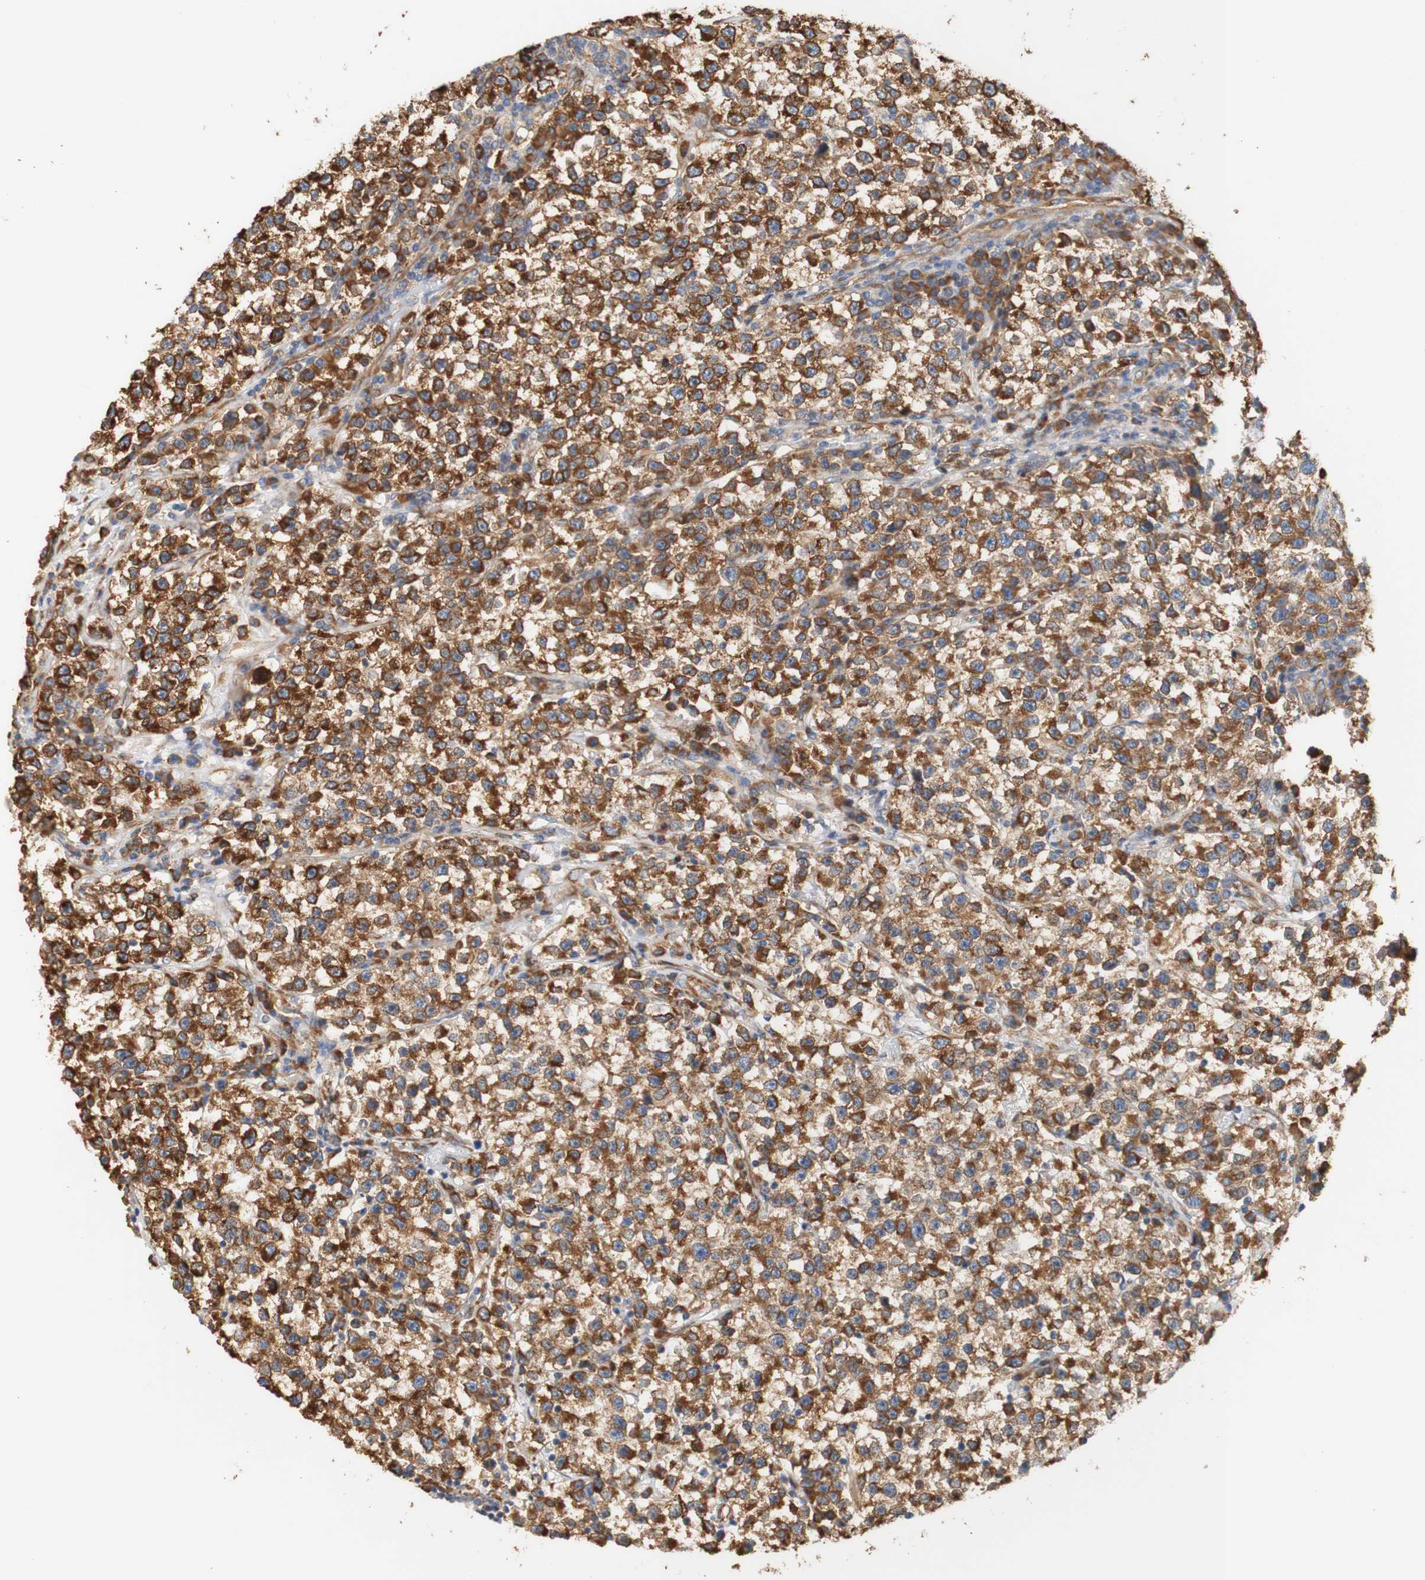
{"staining": {"intensity": "moderate", "quantity": ">75%", "location": "cytoplasmic/membranous"}, "tissue": "testis cancer", "cell_type": "Tumor cells", "image_type": "cancer", "snomed": [{"axis": "morphology", "description": "Seminoma, NOS"}, {"axis": "topography", "description": "Testis"}], "caption": "This is a histology image of IHC staining of testis cancer (seminoma), which shows moderate positivity in the cytoplasmic/membranous of tumor cells.", "gene": "EIF2AK4", "patient": {"sex": "male", "age": 22}}